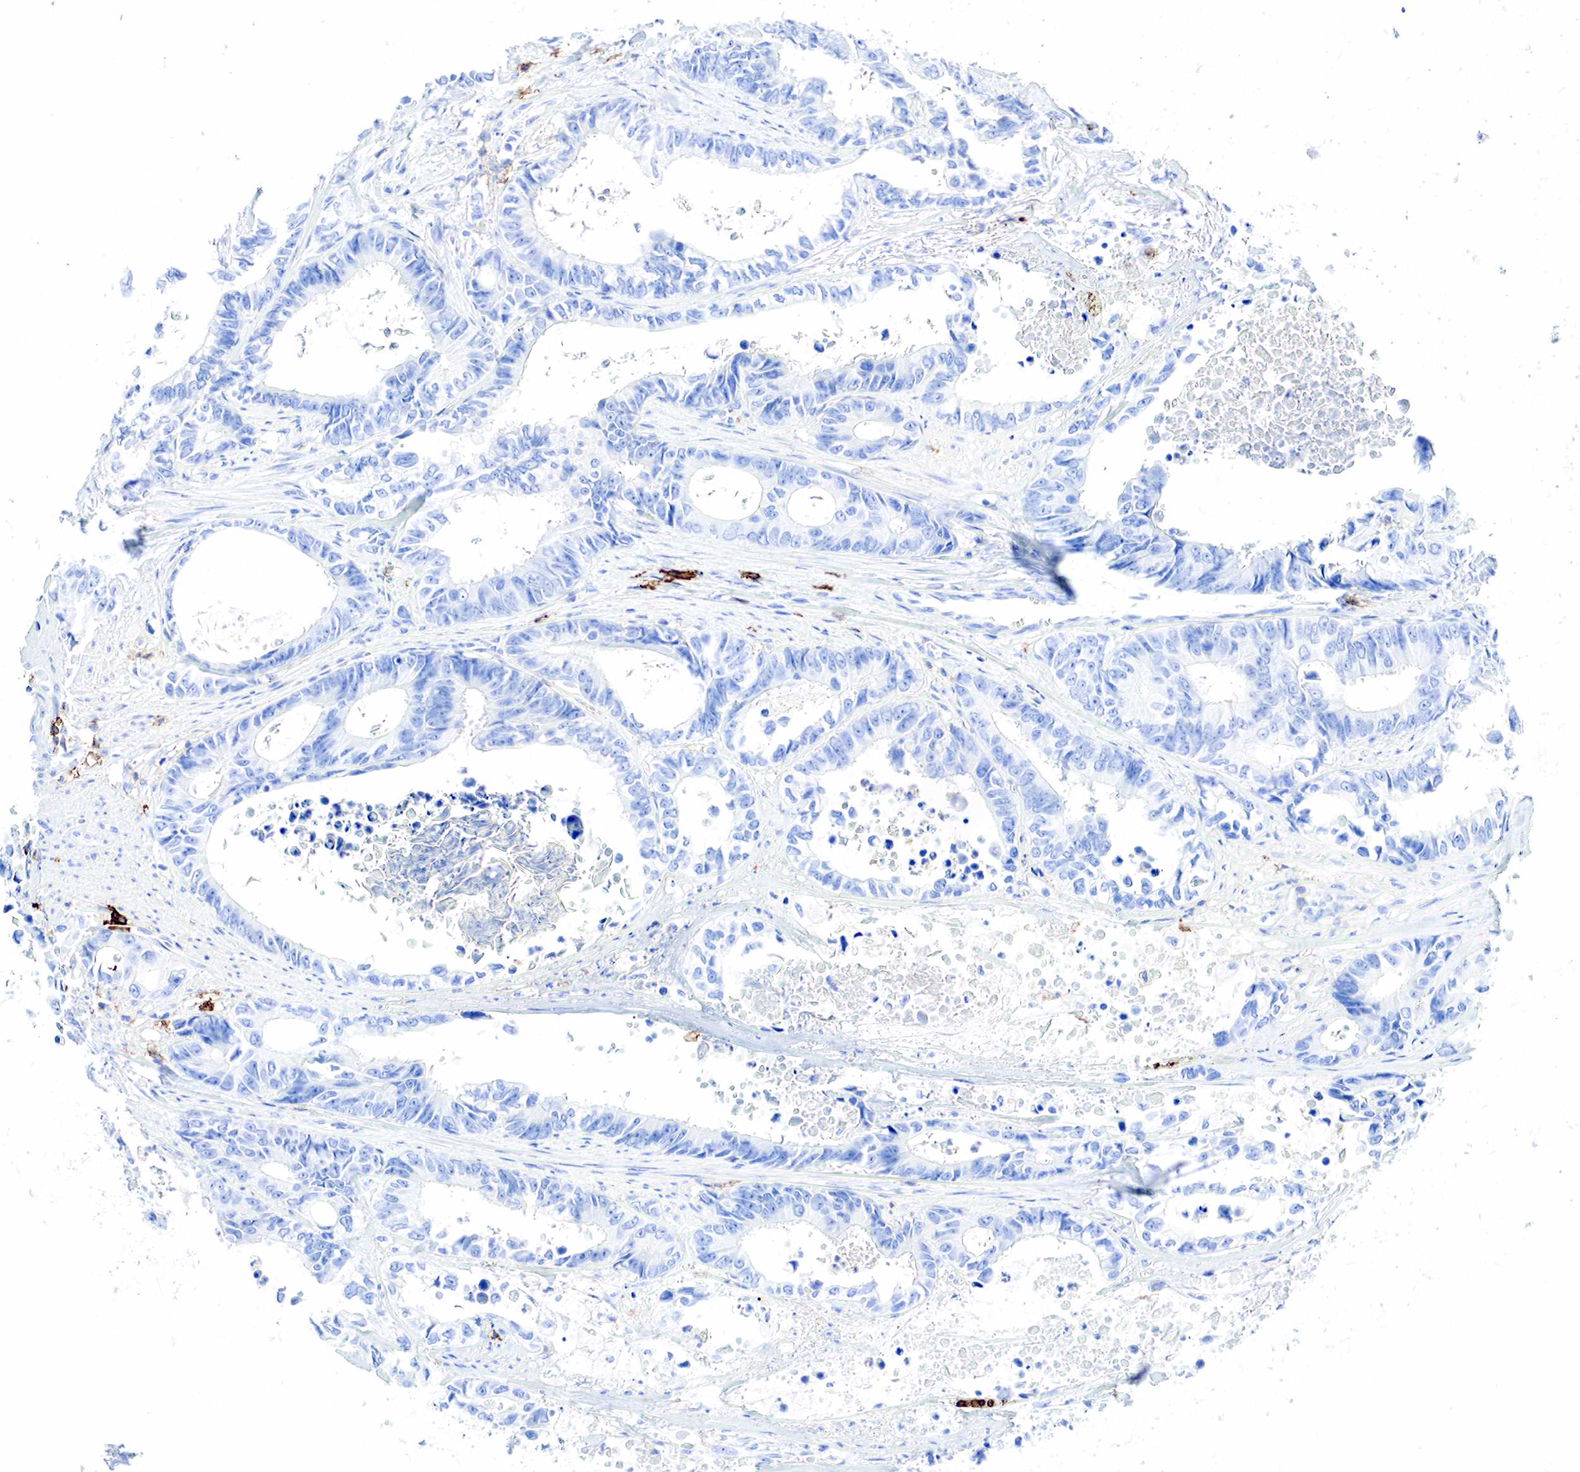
{"staining": {"intensity": "negative", "quantity": "none", "location": "none"}, "tissue": "colorectal cancer", "cell_type": "Tumor cells", "image_type": "cancer", "snomed": [{"axis": "morphology", "description": "Adenocarcinoma, NOS"}, {"axis": "topography", "description": "Rectum"}], "caption": "DAB immunohistochemical staining of adenocarcinoma (colorectal) exhibits no significant positivity in tumor cells. (DAB (3,3'-diaminobenzidine) immunohistochemistry (IHC) visualized using brightfield microscopy, high magnification).", "gene": "PTPRC", "patient": {"sex": "female", "age": 98}}